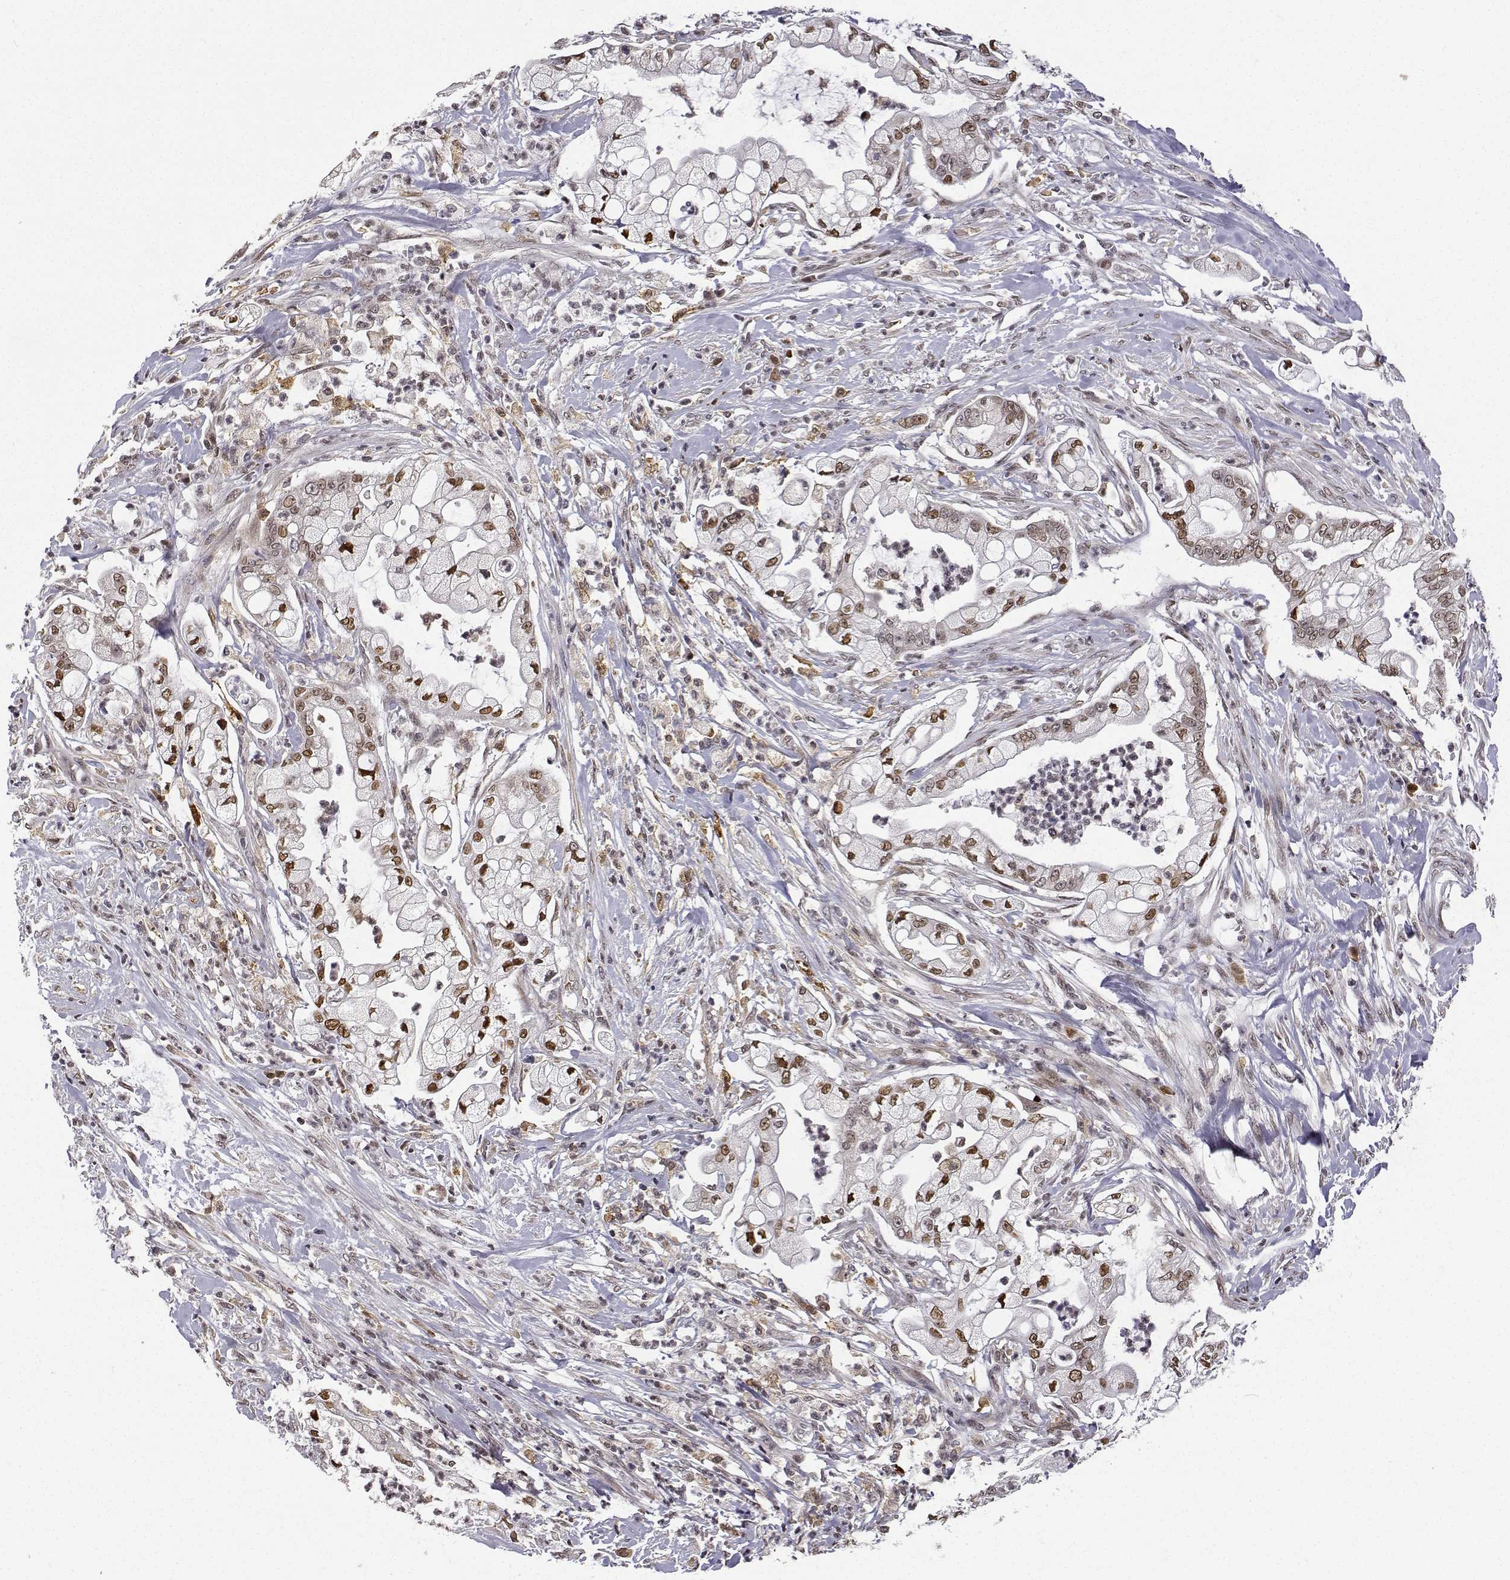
{"staining": {"intensity": "moderate", "quantity": ">75%", "location": "nuclear"}, "tissue": "pancreatic cancer", "cell_type": "Tumor cells", "image_type": "cancer", "snomed": [{"axis": "morphology", "description": "Adenocarcinoma, NOS"}, {"axis": "topography", "description": "Pancreas"}], "caption": "IHC histopathology image of adenocarcinoma (pancreatic) stained for a protein (brown), which reveals medium levels of moderate nuclear positivity in about >75% of tumor cells.", "gene": "PHGDH", "patient": {"sex": "female", "age": 69}}